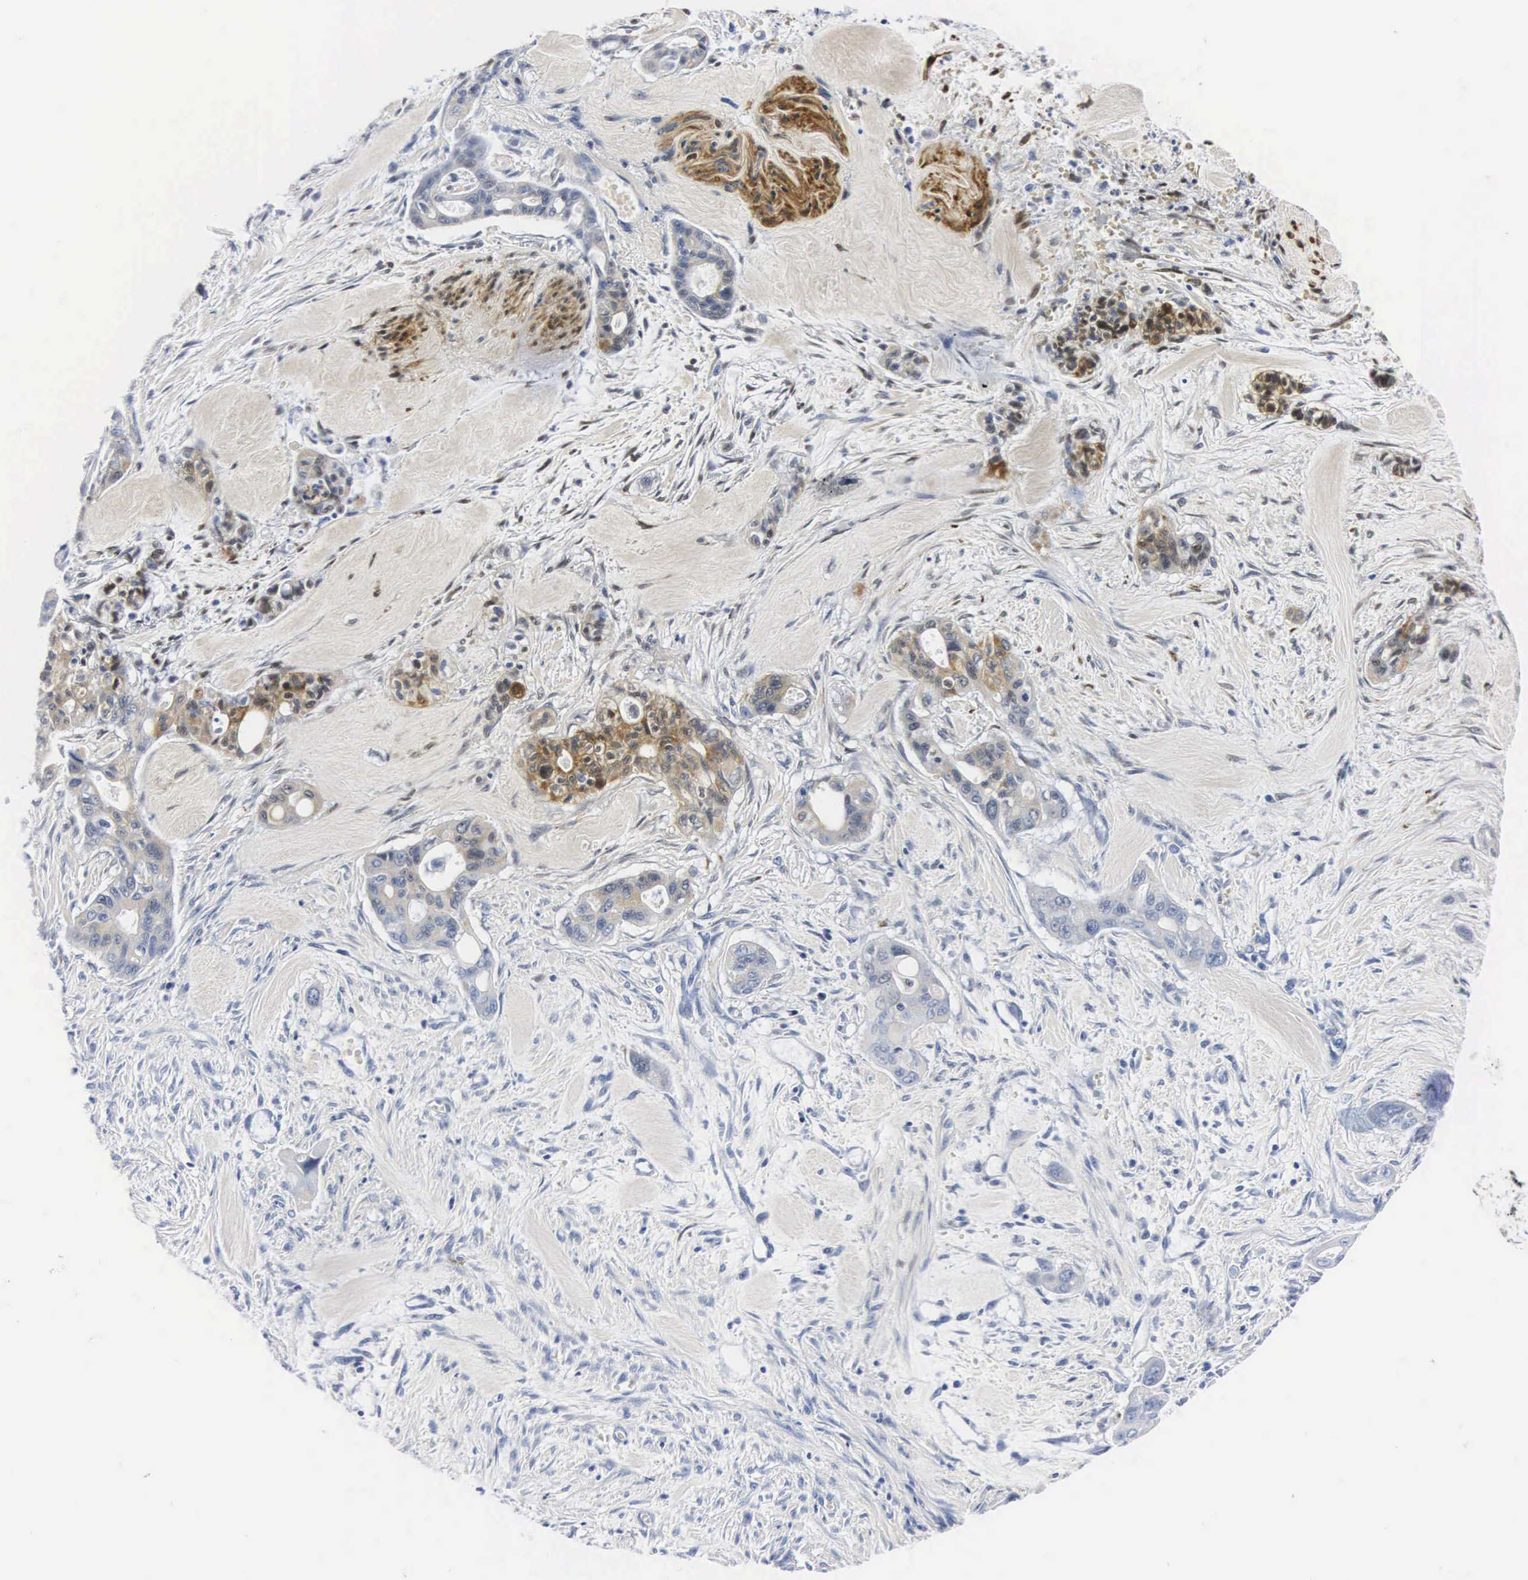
{"staining": {"intensity": "moderate", "quantity": "<25%", "location": "cytoplasmic/membranous"}, "tissue": "pancreatic cancer", "cell_type": "Tumor cells", "image_type": "cancer", "snomed": [{"axis": "morphology", "description": "Adenocarcinoma, NOS"}, {"axis": "topography", "description": "Pancreas"}], "caption": "Moderate cytoplasmic/membranous expression is seen in about <25% of tumor cells in pancreatic adenocarcinoma. (brown staining indicates protein expression, while blue staining denotes nuclei).", "gene": "ENO2", "patient": {"sex": "male", "age": 77}}